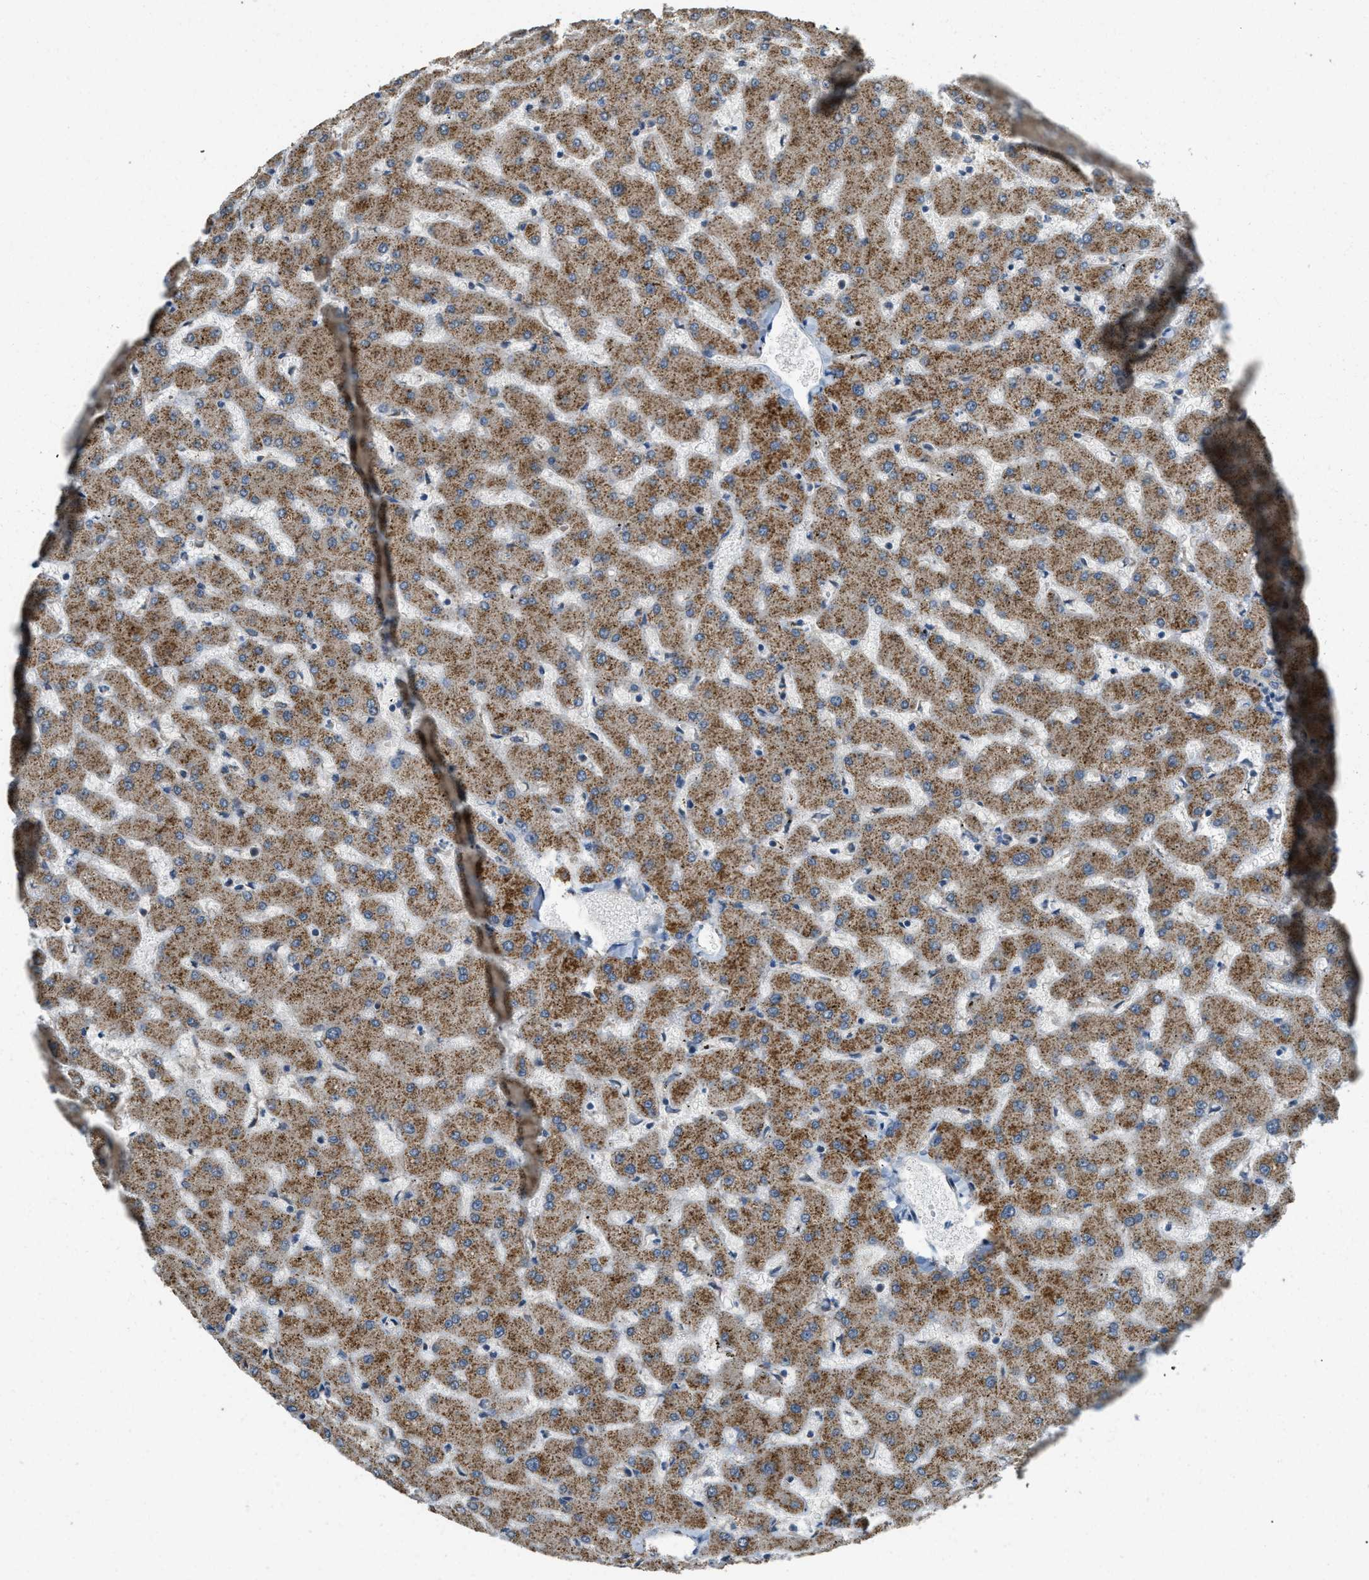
{"staining": {"intensity": "weak", "quantity": ">75%", "location": "cytoplasmic/membranous"}, "tissue": "liver", "cell_type": "Cholangiocytes", "image_type": "normal", "snomed": [{"axis": "morphology", "description": "Normal tissue, NOS"}, {"axis": "topography", "description": "Liver"}], "caption": "DAB immunohistochemical staining of normal liver shows weak cytoplasmic/membranous protein staining in about >75% of cholangiocytes. (Brightfield microscopy of DAB IHC at high magnification).", "gene": "IPO7", "patient": {"sex": "female", "age": 63}}